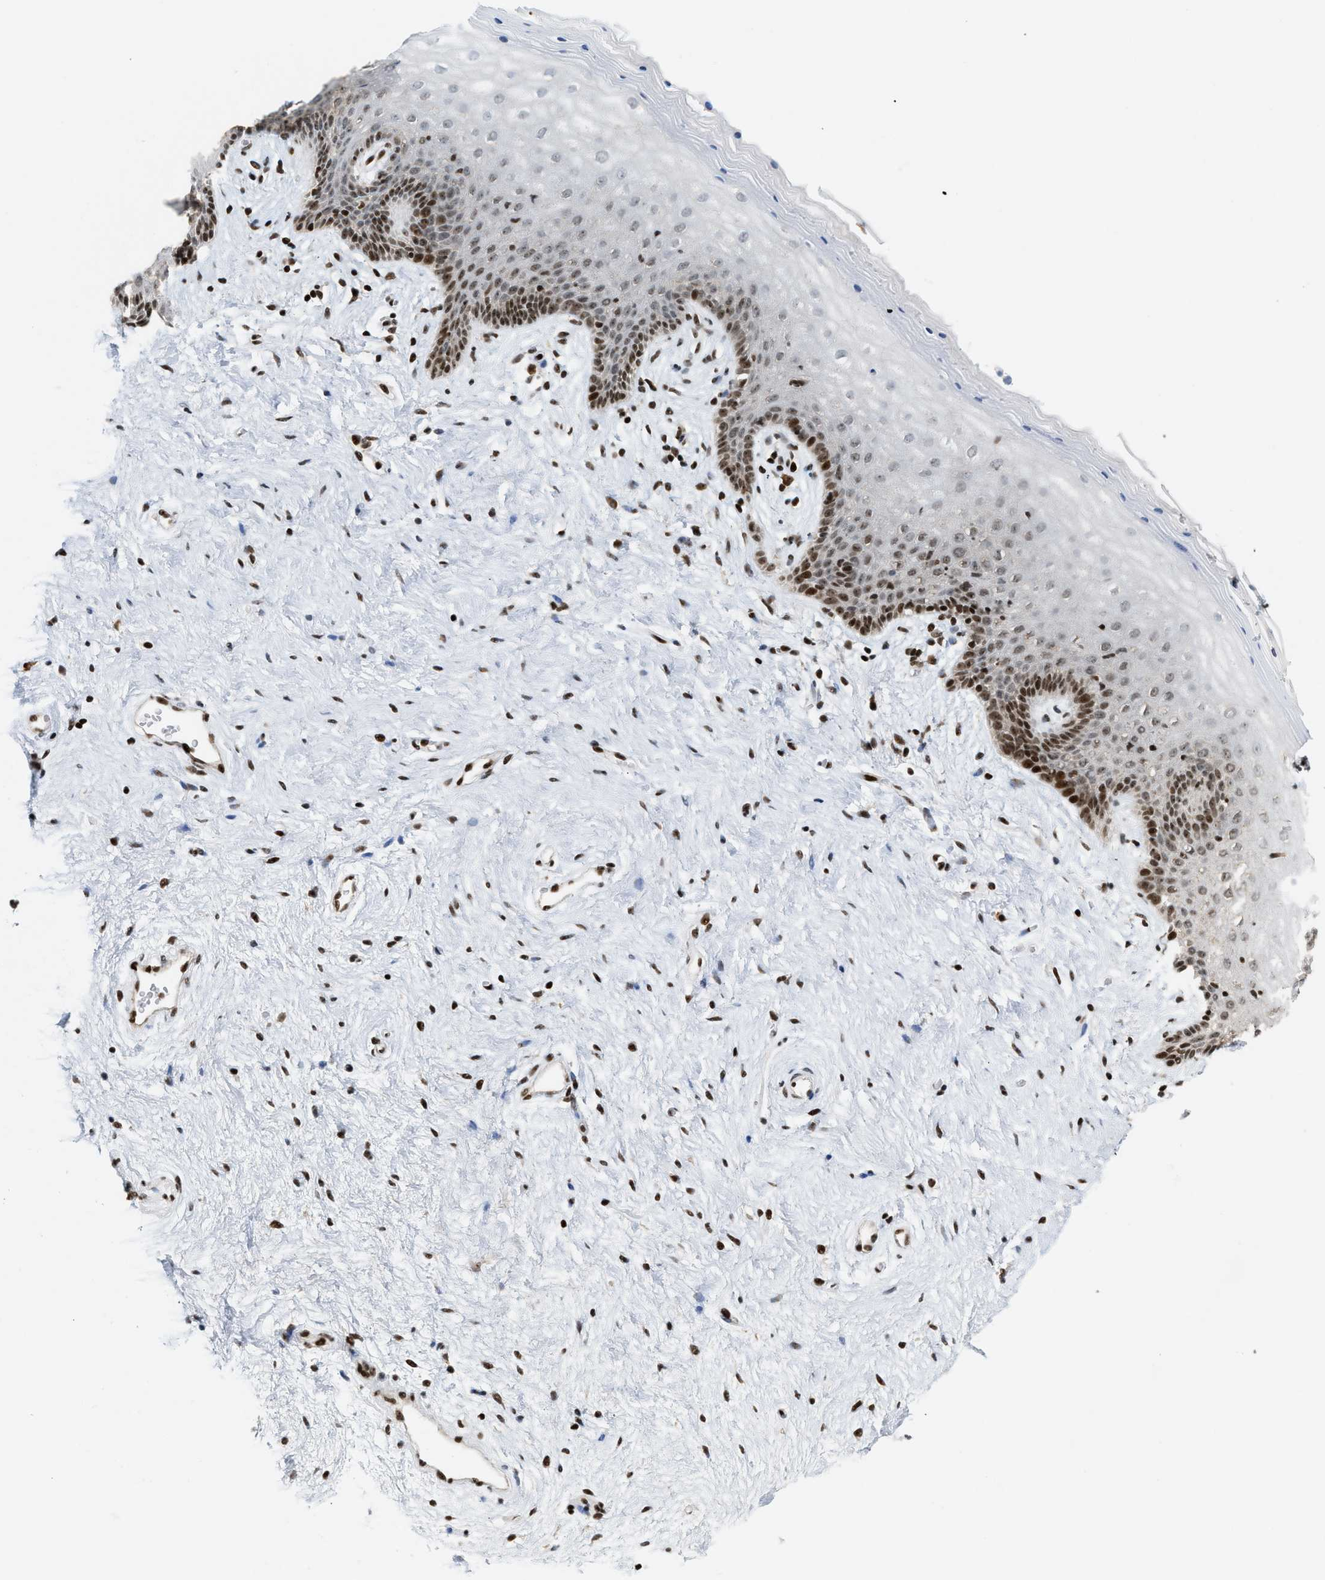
{"staining": {"intensity": "strong", "quantity": "<25%", "location": "nuclear"}, "tissue": "vagina", "cell_type": "Squamous epithelial cells", "image_type": "normal", "snomed": [{"axis": "morphology", "description": "Normal tissue, NOS"}, {"axis": "topography", "description": "Vagina"}], "caption": "Vagina stained with DAB IHC shows medium levels of strong nuclear positivity in about <25% of squamous epithelial cells. (Stains: DAB in brown, nuclei in blue, Microscopy: brightfield microscopy at high magnification).", "gene": "ZNF22", "patient": {"sex": "female", "age": 44}}